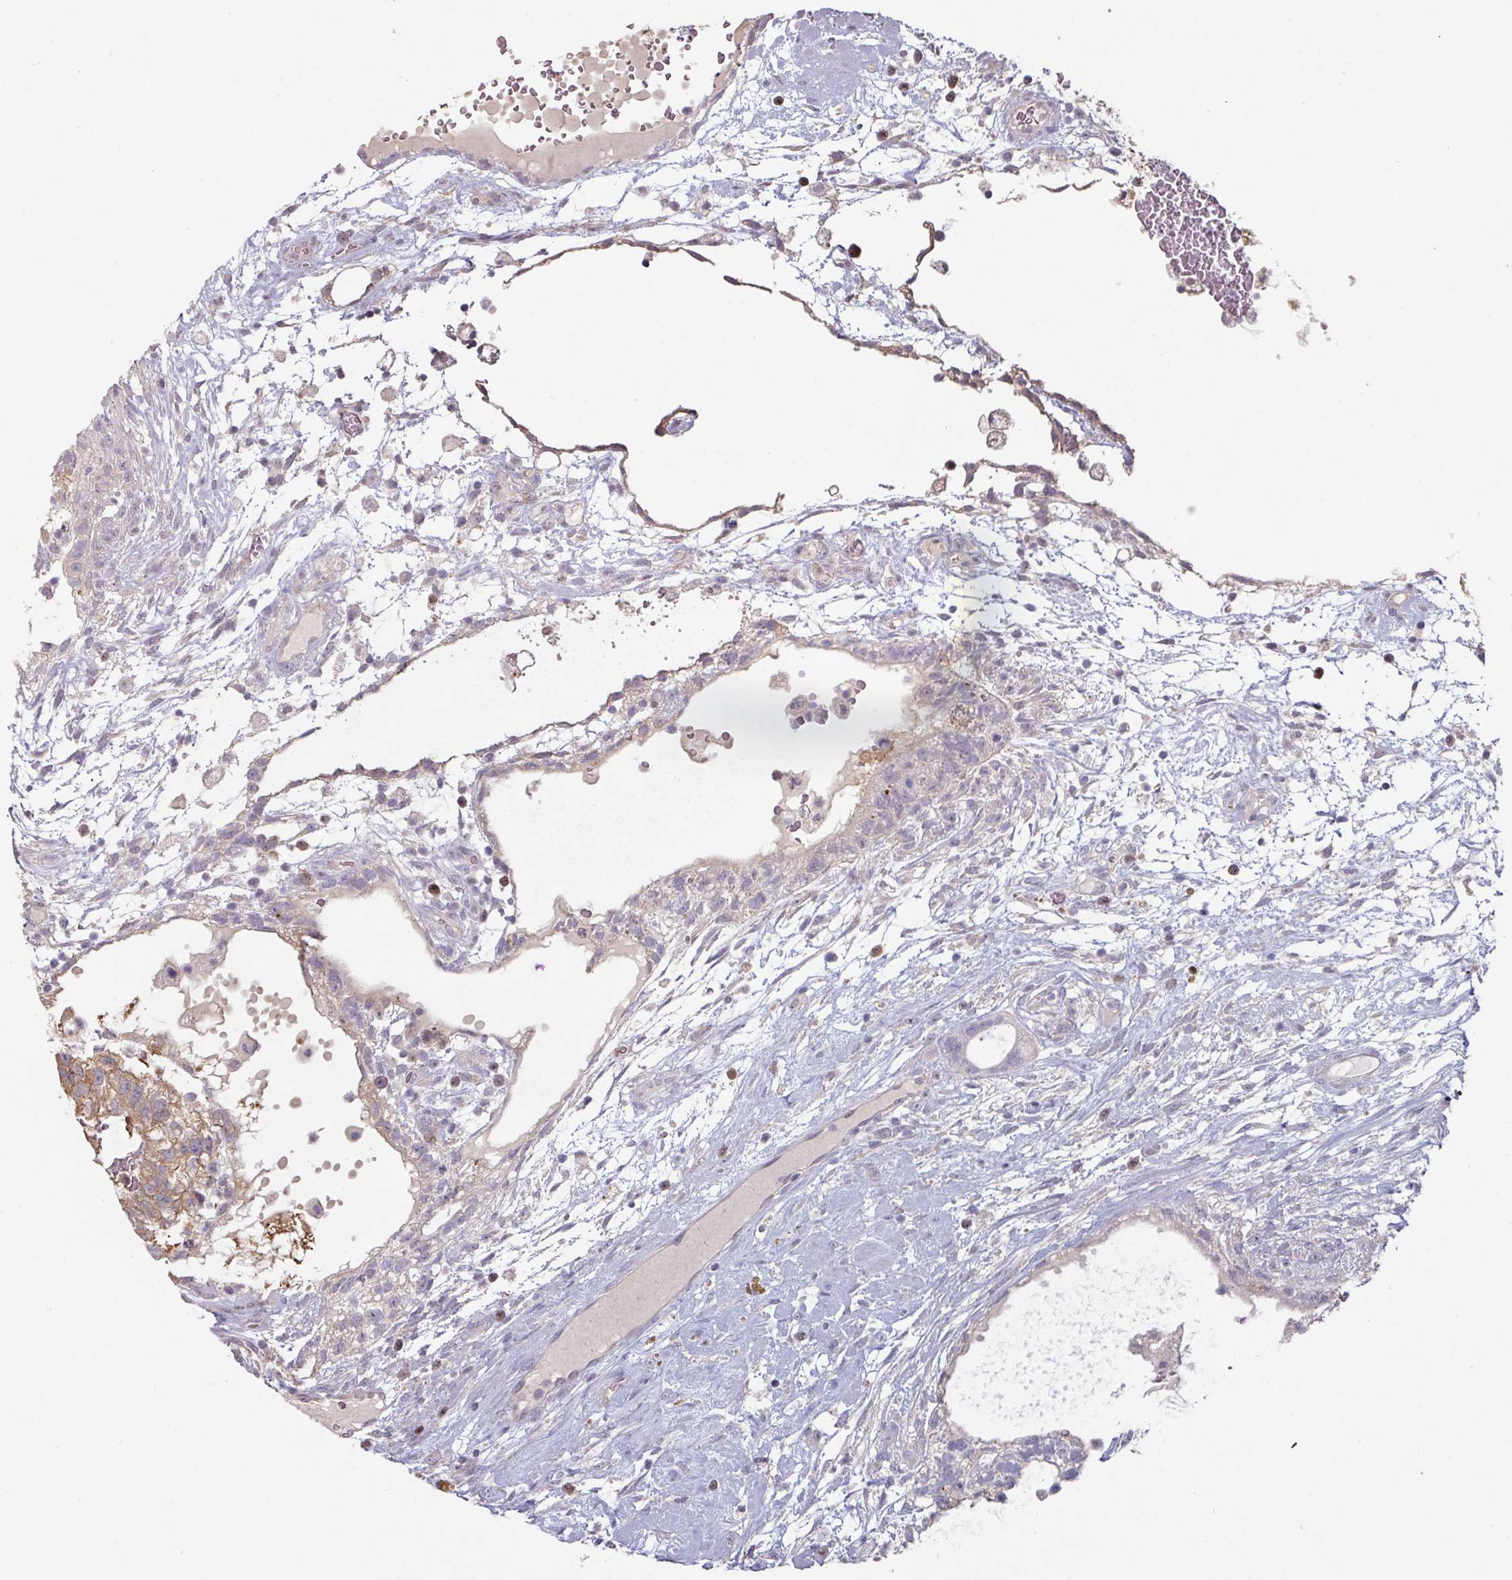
{"staining": {"intensity": "weak", "quantity": "<25%", "location": "cytoplasmic/membranous"}, "tissue": "testis cancer", "cell_type": "Tumor cells", "image_type": "cancer", "snomed": [{"axis": "morphology", "description": "Carcinoma, Embryonal, NOS"}, {"axis": "topography", "description": "Testis"}], "caption": "Tumor cells show no significant positivity in testis cancer (embryonal carcinoma).", "gene": "ZBTB6", "patient": {"sex": "male", "age": 32}}